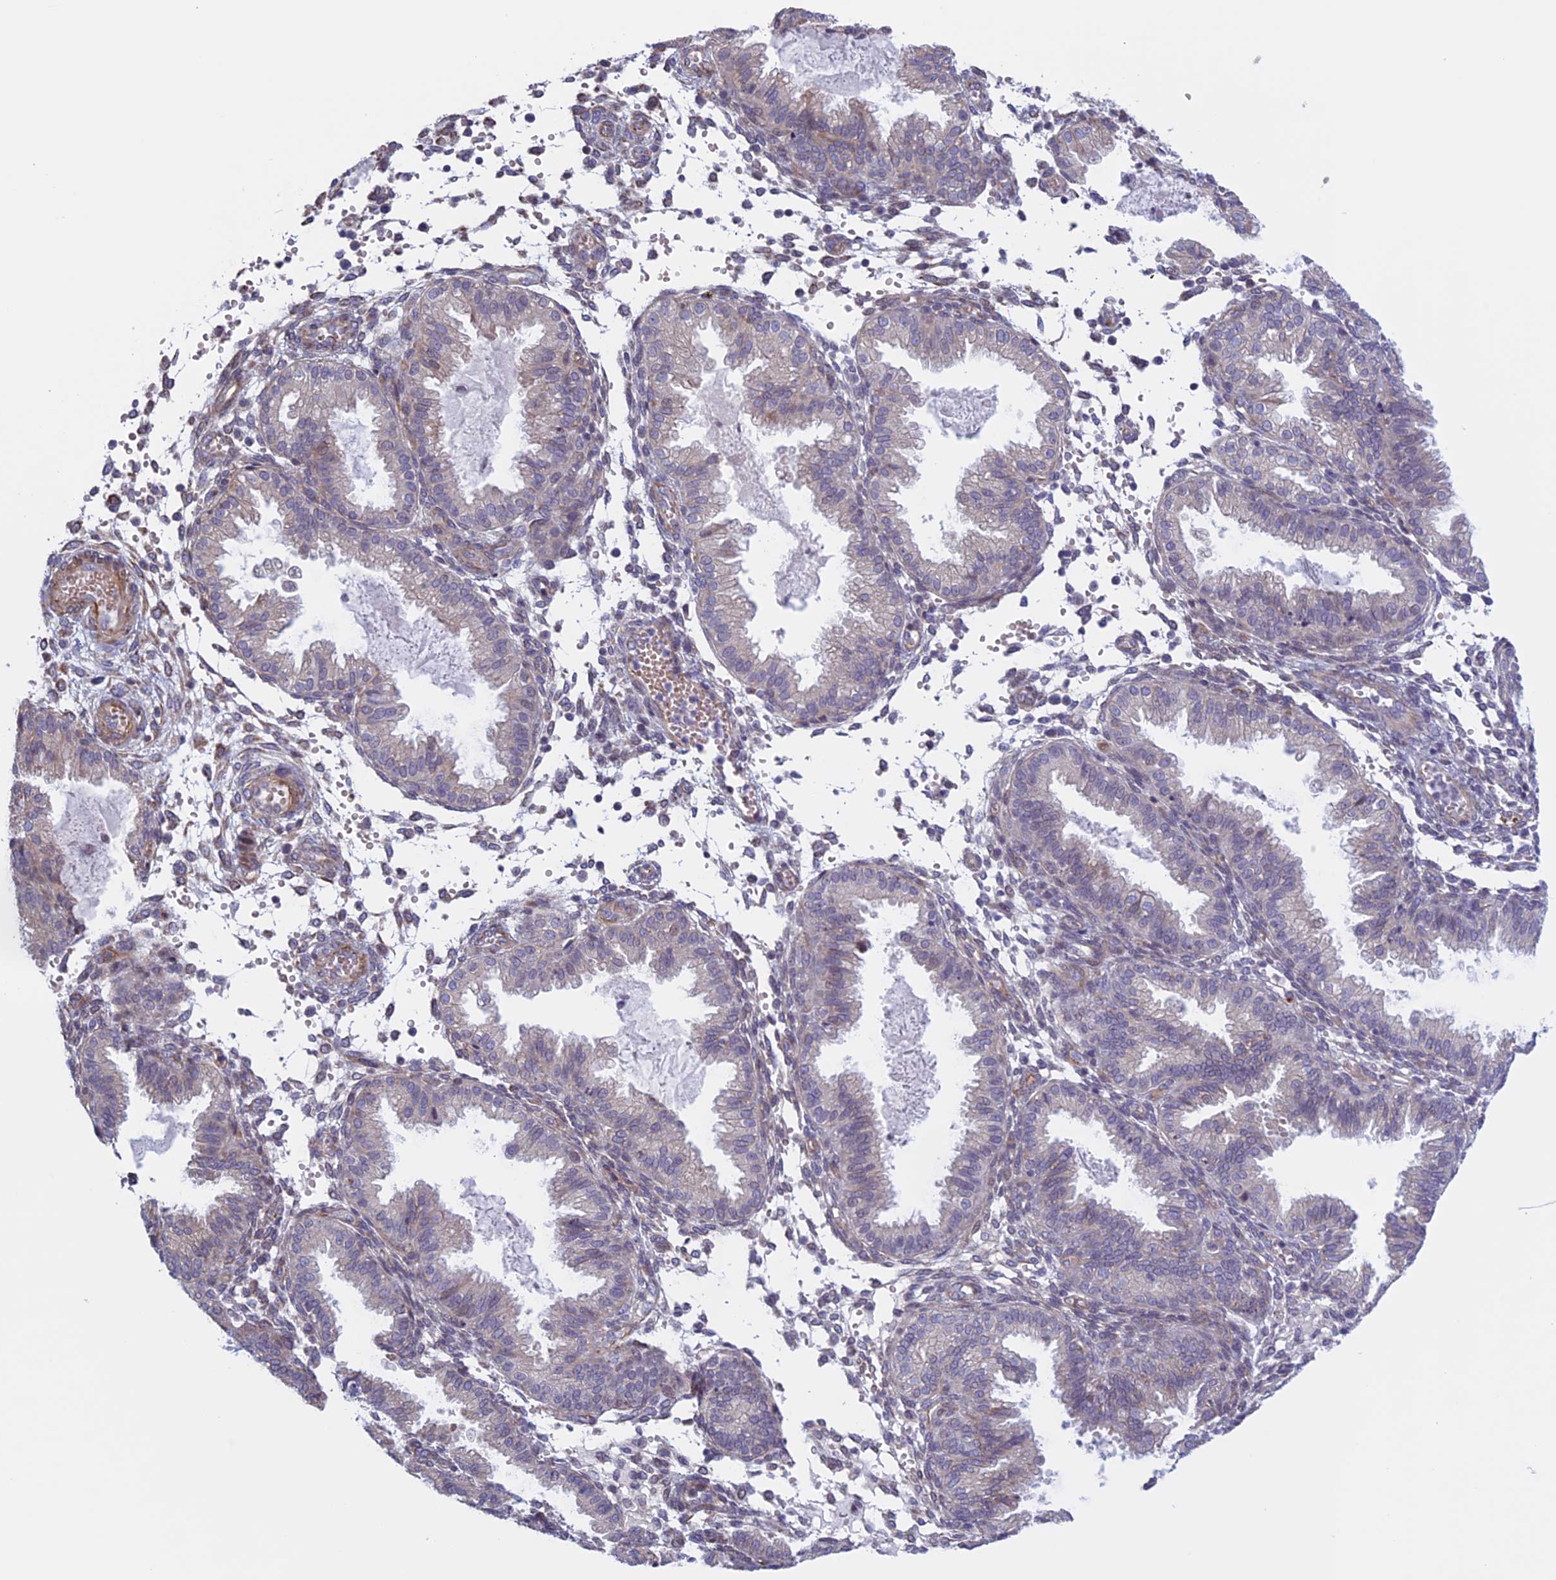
{"staining": {"intensity": "negative", "quantity": "none", "location": "none"}, "tissue": "endometrium", "cell_type": "Cells in endometrial stroma", "image_type": "normal", "snomed": [{"axis": "morphology", "description": "Normal tissue, NOS"}, {"axis": "topography", "description": "Endometrium"}], "caption": "High power microscopy micrograph of an immunohistochemistry image of benign endometrium, revealing no significant expression in cells in endometrial stroma. Nuclei are stained in blue.", "gene": "BCL2L10", "patient": {"sex": "female", "age": 33}}